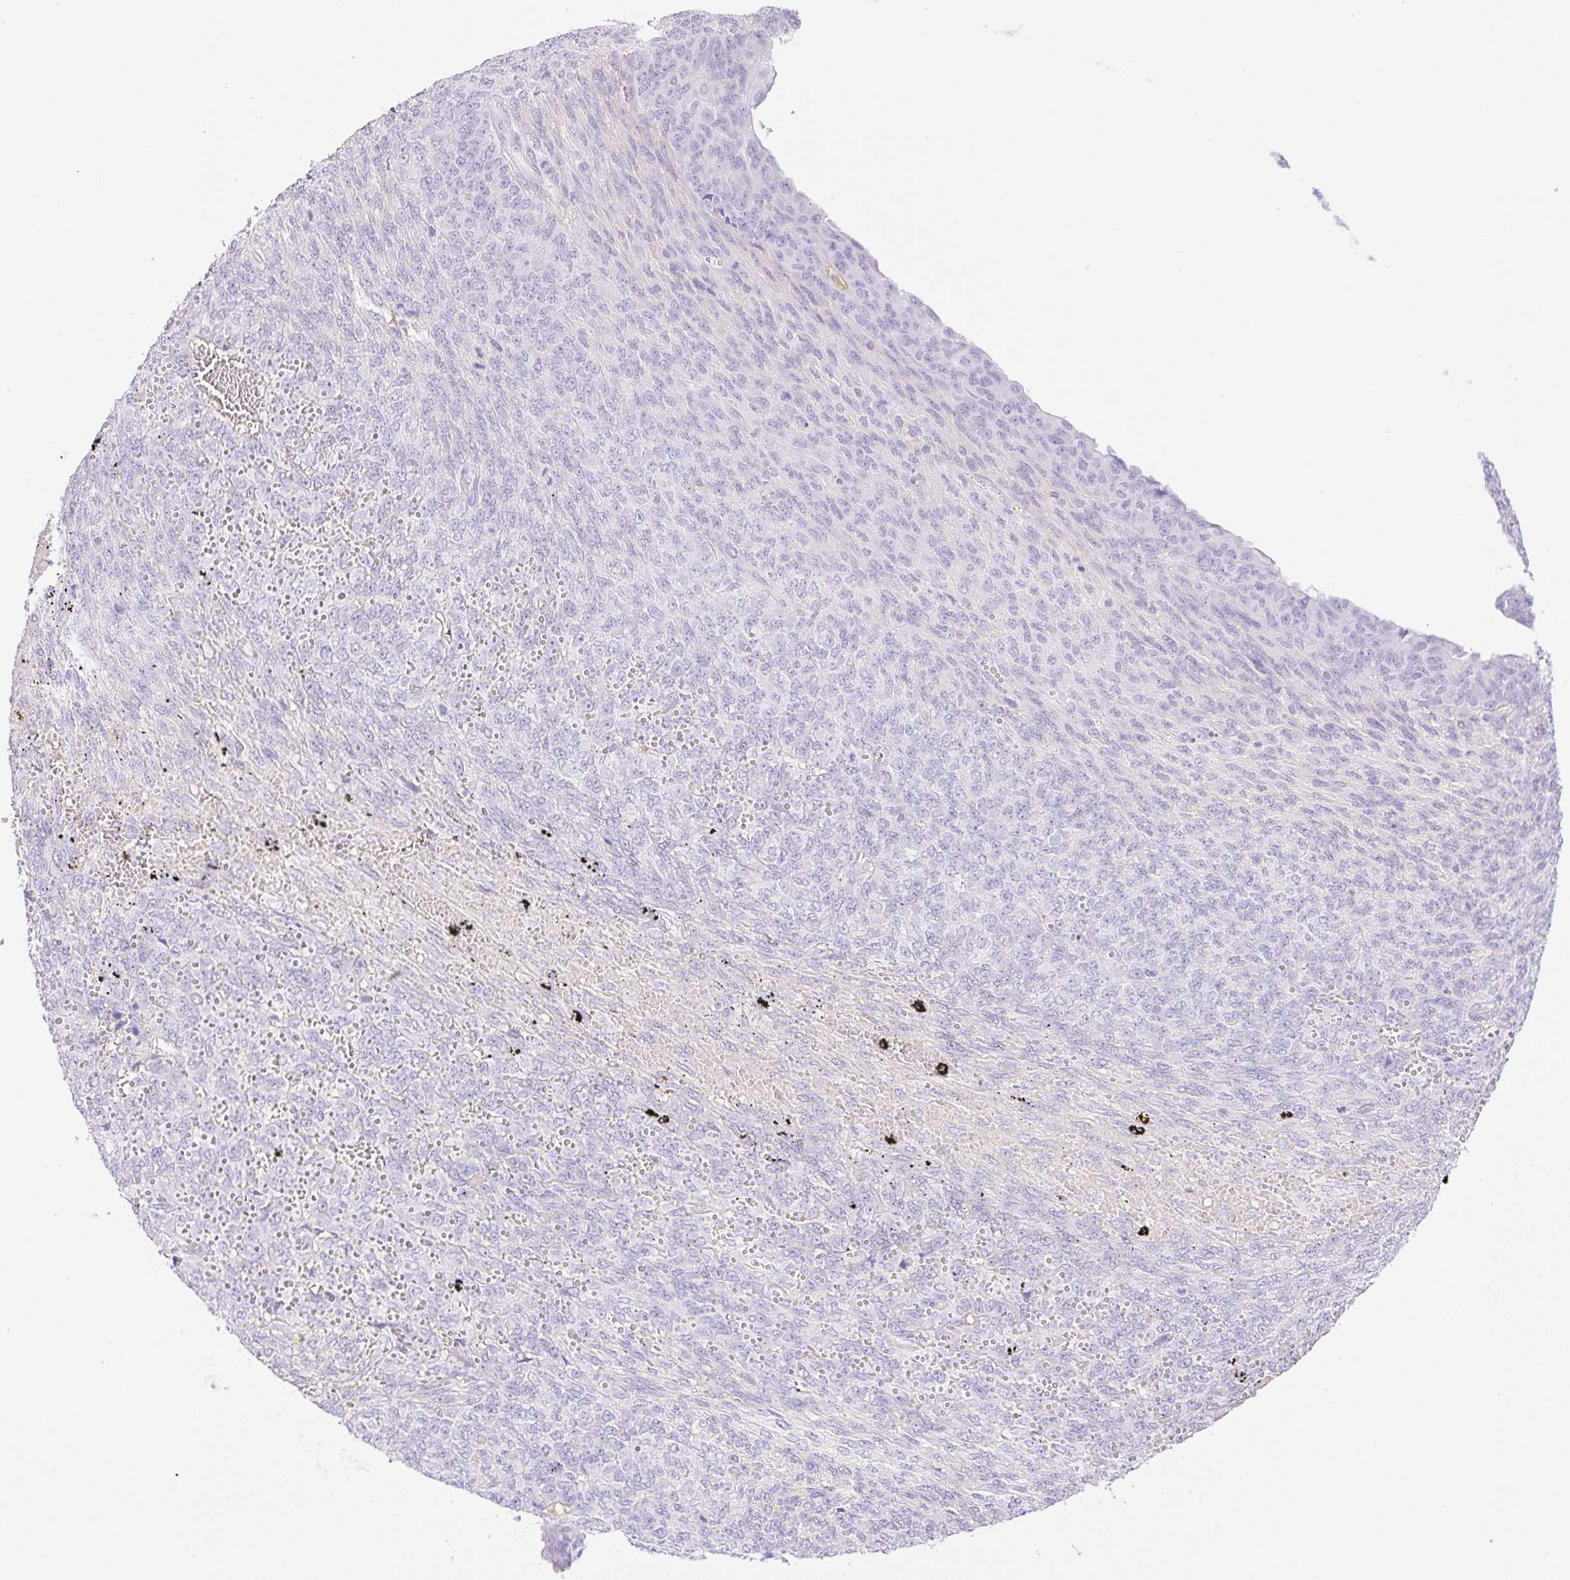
{"staining": {"intensity": "negative", "quantity": "none", "location": "none"}, "tissue": "endometrial cancer", "cell_type": "Tumor cells", "image_type": "cancer", "snomed": [{"axis": "morphology", "description": "Adenocarcinoma, NOS"}, {"axis": "topography", "description": "Endometrium"}], "caption": "A photomicrograph of adenocarcinoma (endometrial) stained for a protein displays no brown staining in tumor cells. (Stains: DAB IHC with hematoxylin counter stain, Microscopy: brightfield microscopy at high magnification).", "gene": "CDX1", "patient": {"sex": "female", "age": 32}}